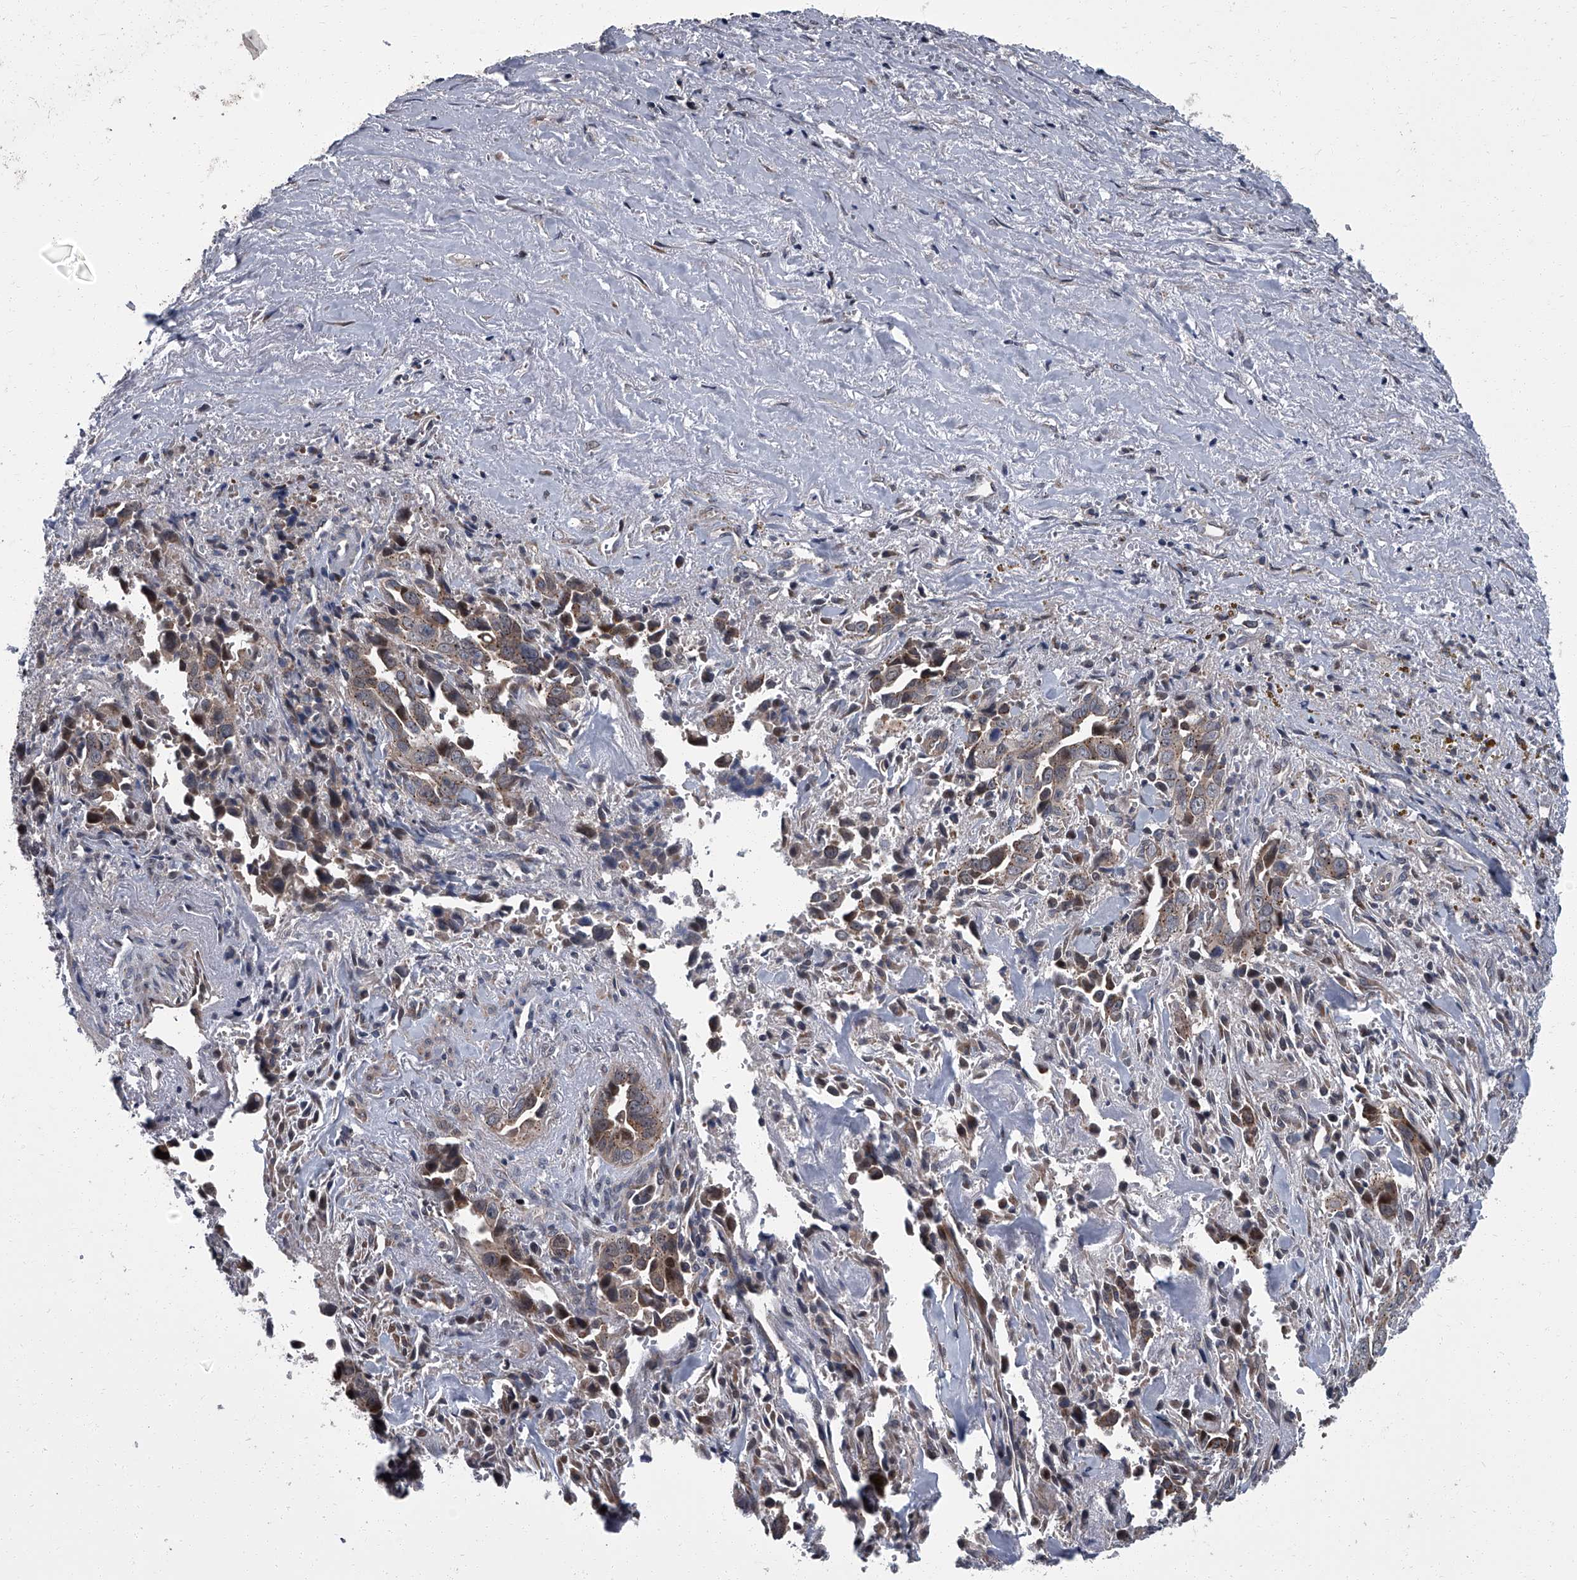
{"staining": {"intensity": "moderate", "quantity": "25%-75%", "location": "cytoplasmic/membranous"}, "tissue": "liver cancer", "cell_type": "Tumor cells", "image_type": "cancer", "snomed": [{"axis": "morphology", "description": "Cholangiocarcinoma"}, {"axis": "topography", "description": "Liver"}], "caption": "Cholangiocarcinoma (liver) stained for a protein displays moderate cytoplasmic/membranous positivity in tumor cells.", "gene": "ZNF274", "patient": {"sex": "female", "age": 79}}